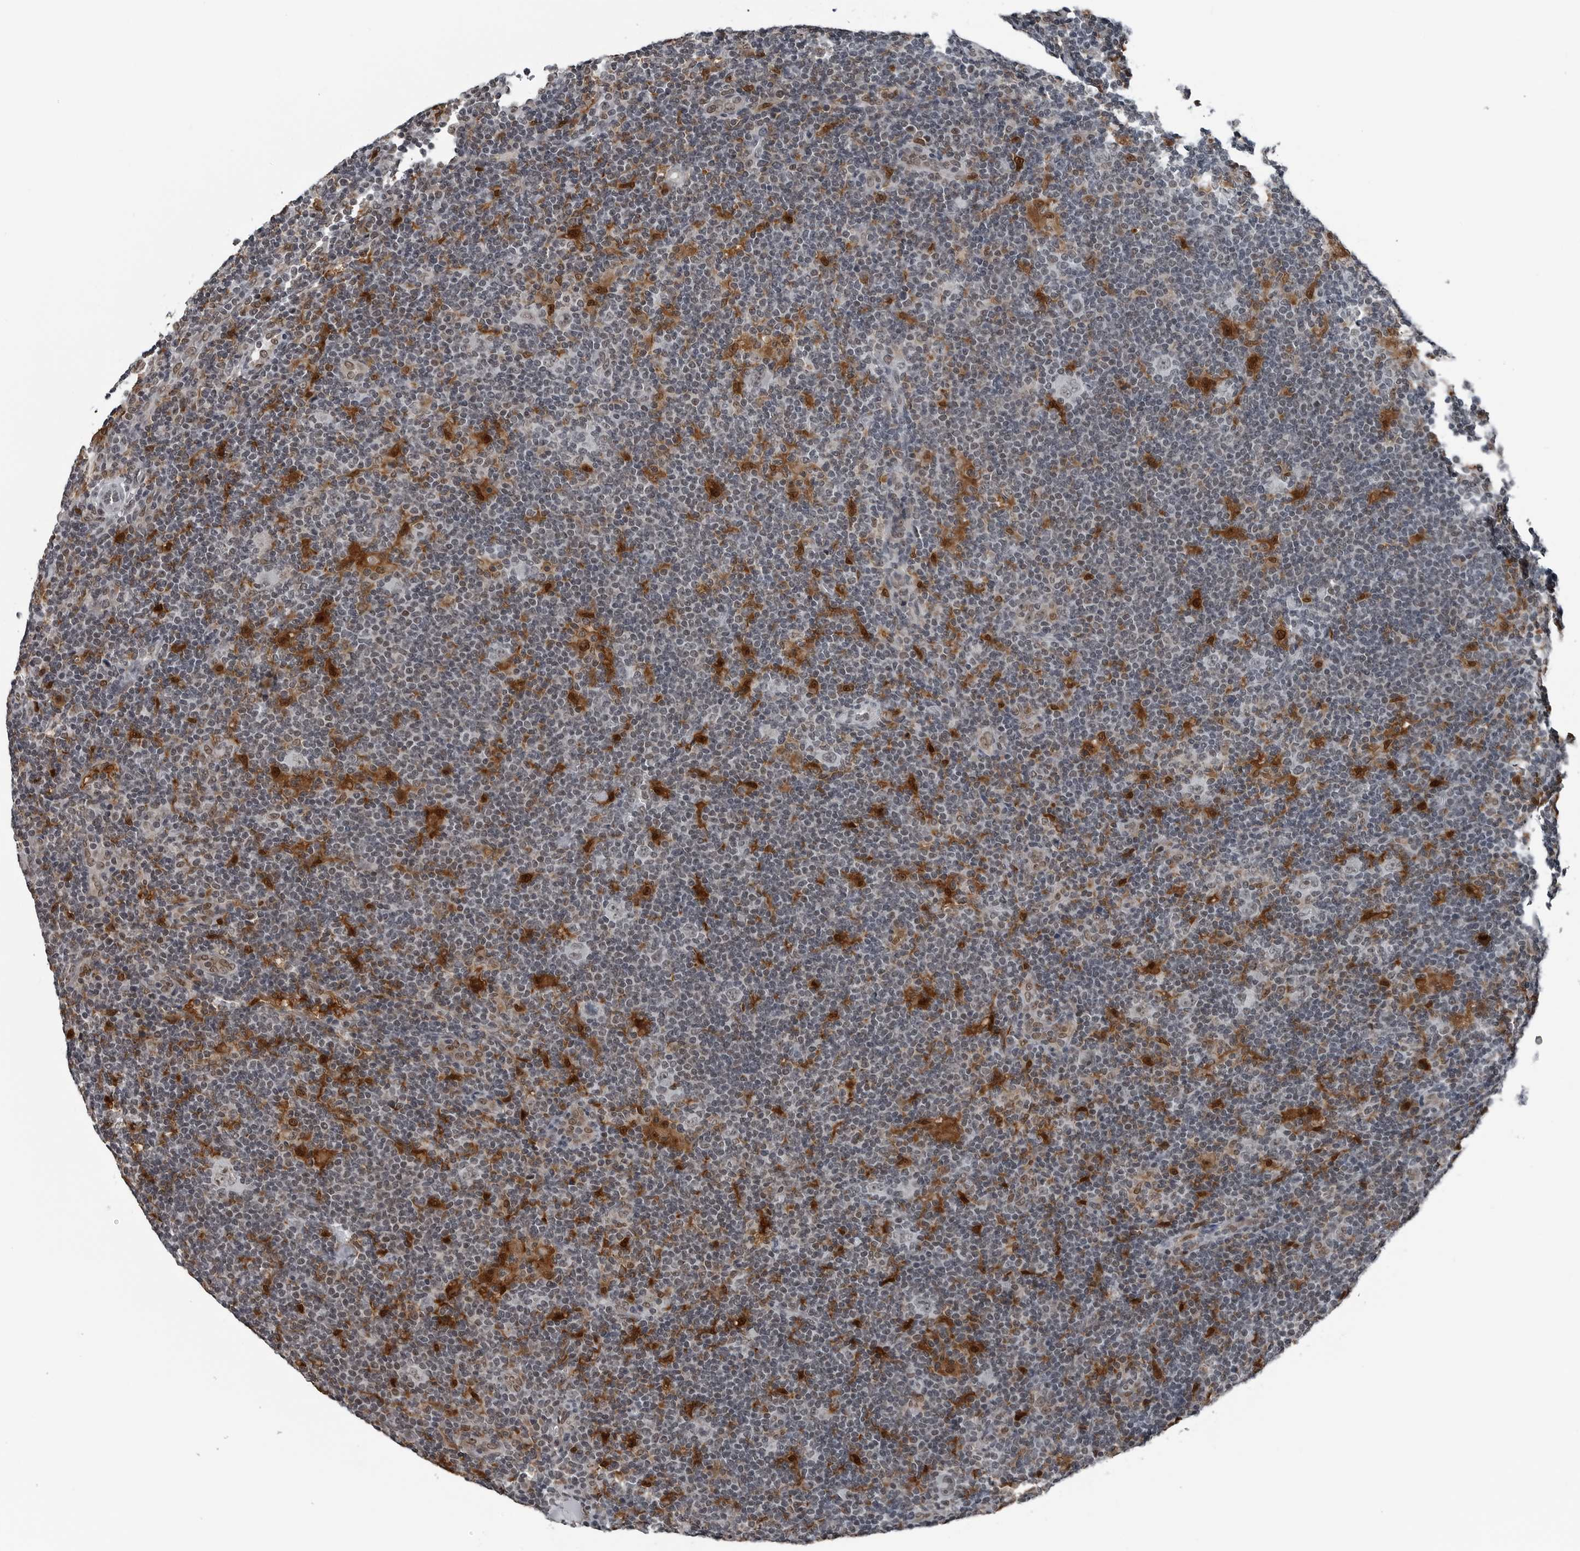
{"staining": {"intensity": "moderate", "quantity": "<25%", "location": "nuclear"}, "tissue": "lymphoma", "cell_type": "Tumor cells", "image_type": "cancer", "snomed": [{"axis": "morphology", "description": "Hodgkin's disease, NOS"}, {"axis": "topography", "description": "Lymph node"}], "caption": "DAB (3,3'-diaminobenzidine) immunohistochemical staining of human Hodgkin's disease reveals moderate nuclear protein expression in approximately <25% of tumor cells. Ihc stains the protein of interest in brown and the nuclei are stained blue.", "gene": "AKR1A1", "patient": {"sex": "female", "age": 57}}